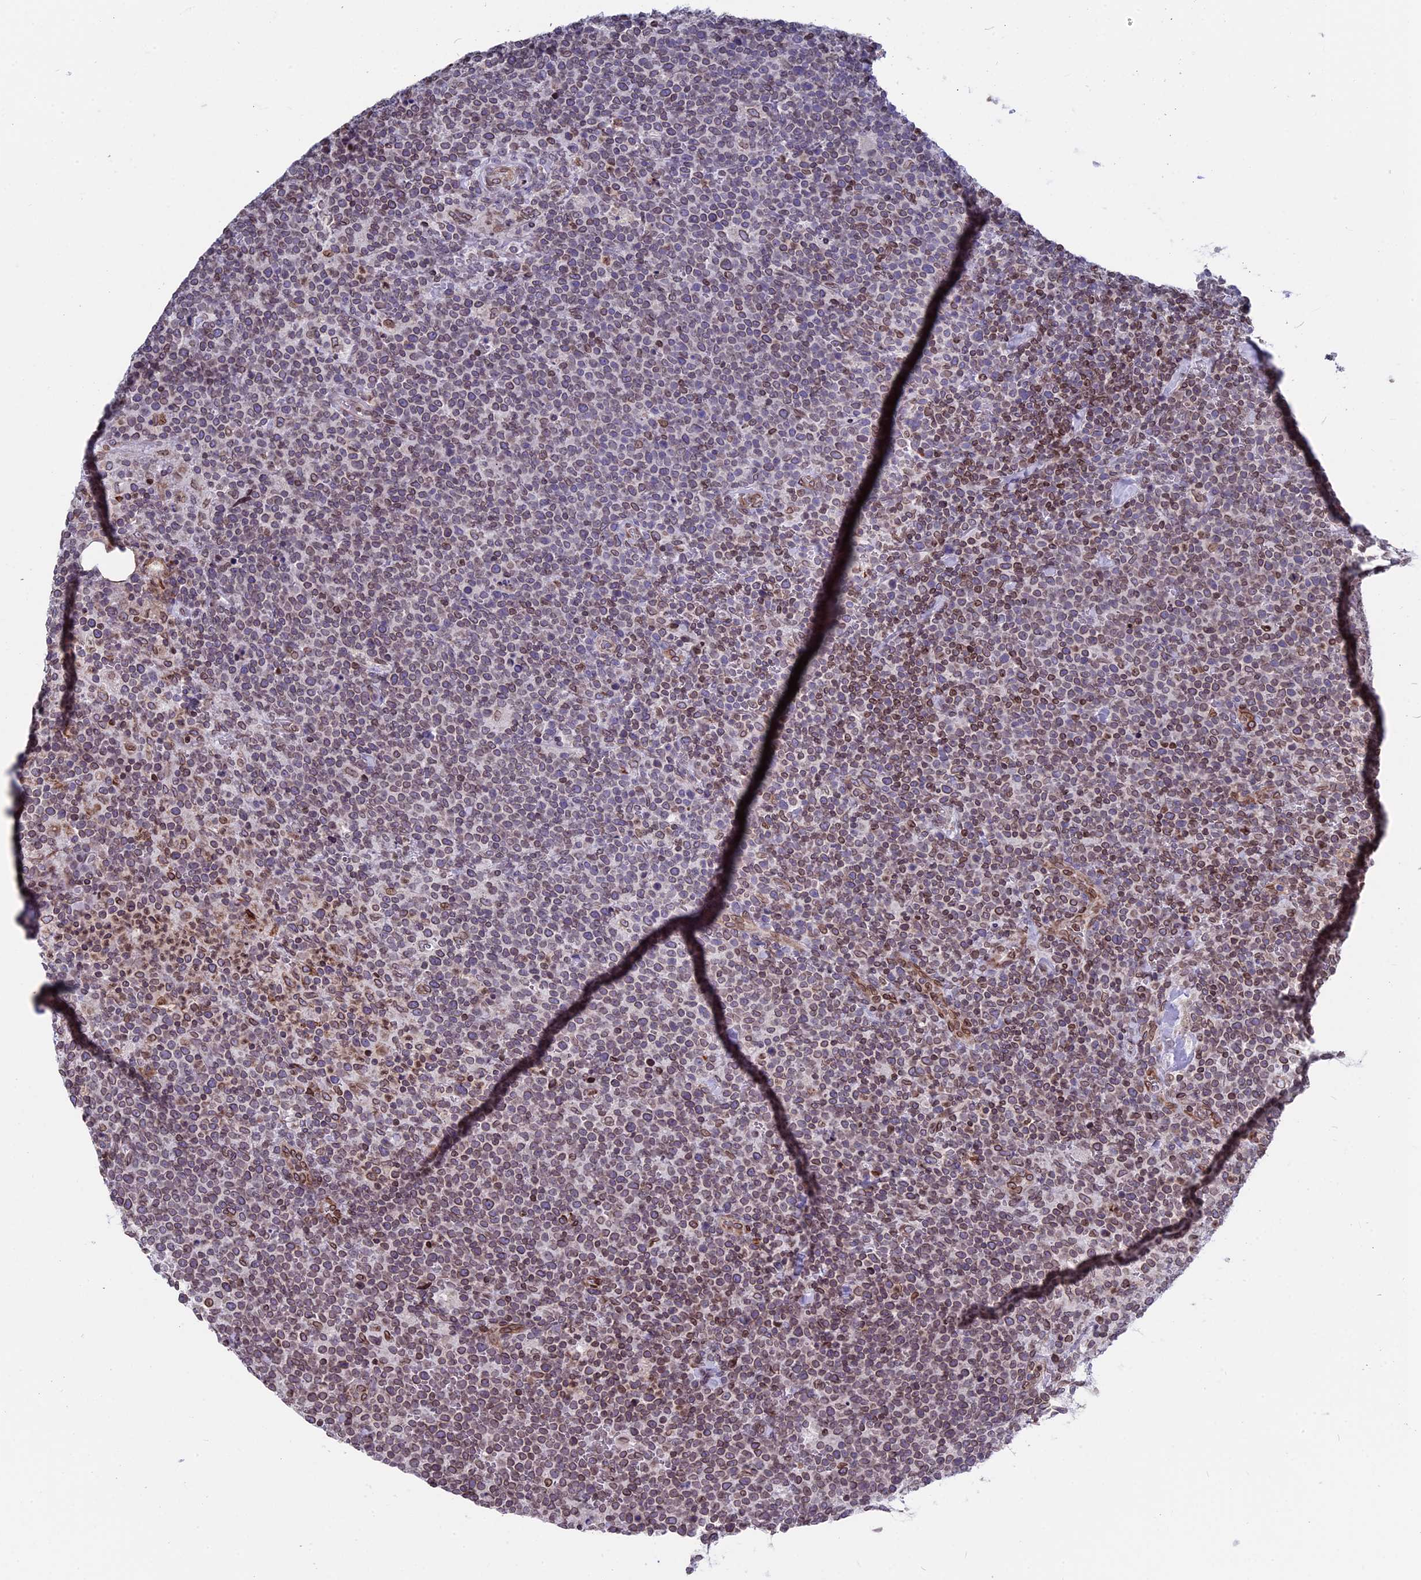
{"staining": {"intensity": "moderate", "quantity": ">75%", "location": "cytoplasmic/membranous,nuclear"}, "tissue": "lymphoma", "cell_type": "Tumor cells", "image_type": "cancer", "snomed": [{"axis": "morphology", "description": "Malignant lymphoma, non-Hodgkin's type, High grade"}, {"axis": "topography", "description": "Lymph node"}], "caption": "IHC photomicrograph of neoplastic tissue: malignant lymphoma, non-Hodgkin's type (high-grade) stained using immunohistochemistry (IHC) exhibits medium levels of moderate protein expression localized specifically in the cytoplasmic/membranous and nuclear of tumor cells, appearing as a cytoplasmic/membranous and nuclear brown color.", "gene": "PTCHD4", "patient": {"sex": "male", "age": 61}}